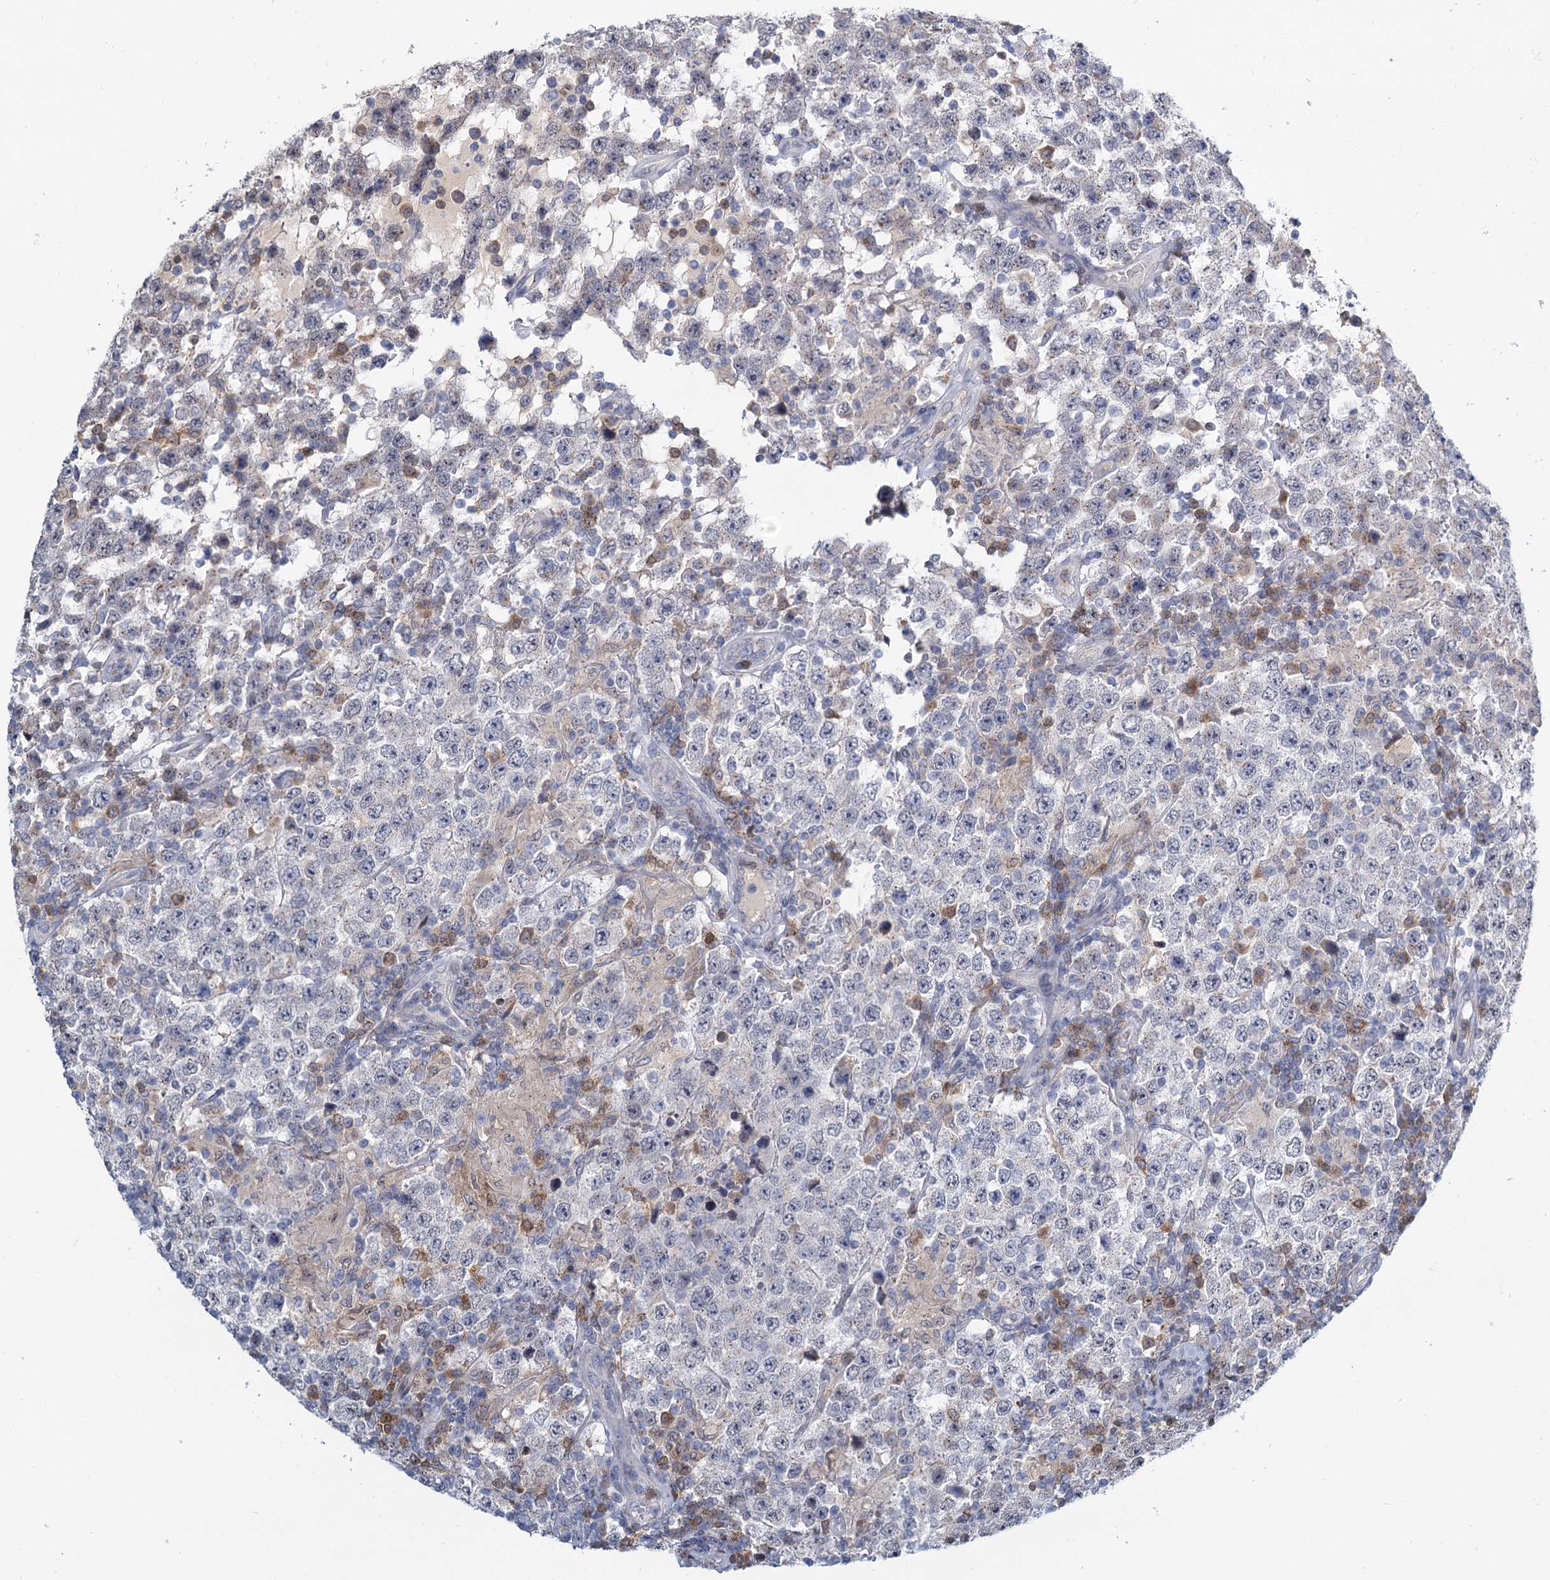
{"staining": {"intensity": "negative", "quantity": "none", "location": "none"}, "tissue": "testis cancer", "cell_type": "Tumor cells", "image_type": "cancer", "snomed": [{"axis": "morphology", "description": "Normal tissue, NOS"}, {"axis": "morphology", "description": "Urothelial carcinoma, High grade"}, {"axis": "morphology", "description": "Seminoma, NOS"}, {"axis": "morphology", "description": "Carcinoma, Embryonal, NOS"}, {"axis": "topography", "description": "Urinary bladder"}, {"axis": "topography", "description": "Testis"}], "caption": "A high-resolution photomicrograph shows immunohistochemistry (IHC) staining of testis cancer, which displays no significant staining in tumor cells.", "gene": "STAP1", "patient": {"sex": "male", "age": 41}}